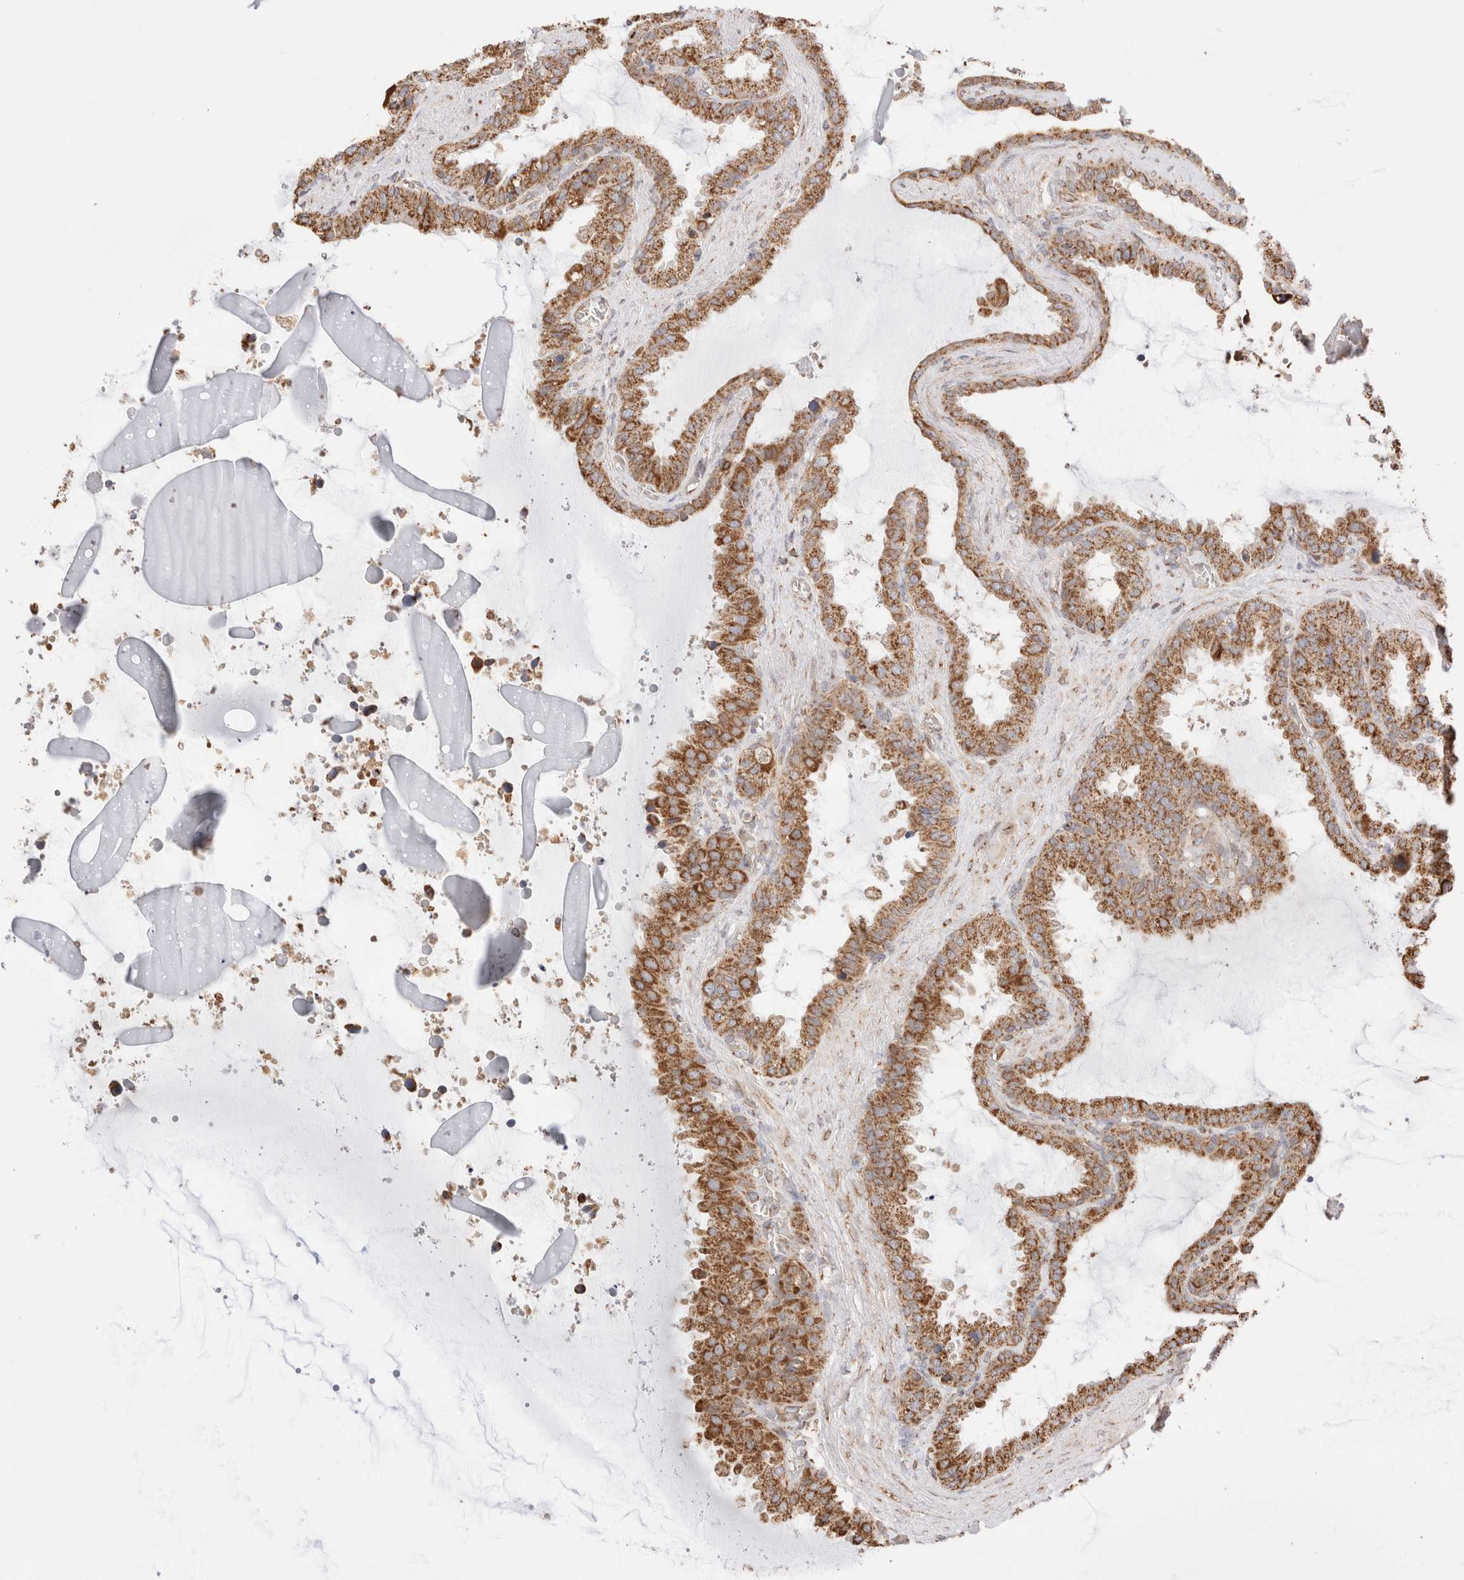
{"staining": {"intensity": "moderate", "quantity": ">75%", "location": "cytoplasmic/membranous"}, "tissue": "seminal vesicle", "cell_type": "Glandular cells", "image_type": "normal", "snomed": [{"axis": "morphology", "description": "Normal tissue, NOS"}, {"axis": "topography", "description": "Seminal veicle"}], "caption": "Protein expression analysis of normal human seminal vesicle reveals moderate cytoplasmic/membranous staining in approximately >75% of glandular cells. The staining was performed using DAB, with brown indicating positive protein expression. Nuclei are stained blue with hematoxylin.", "gene": "TMPPE", "patient": {"sex": "male", "age": 46}}